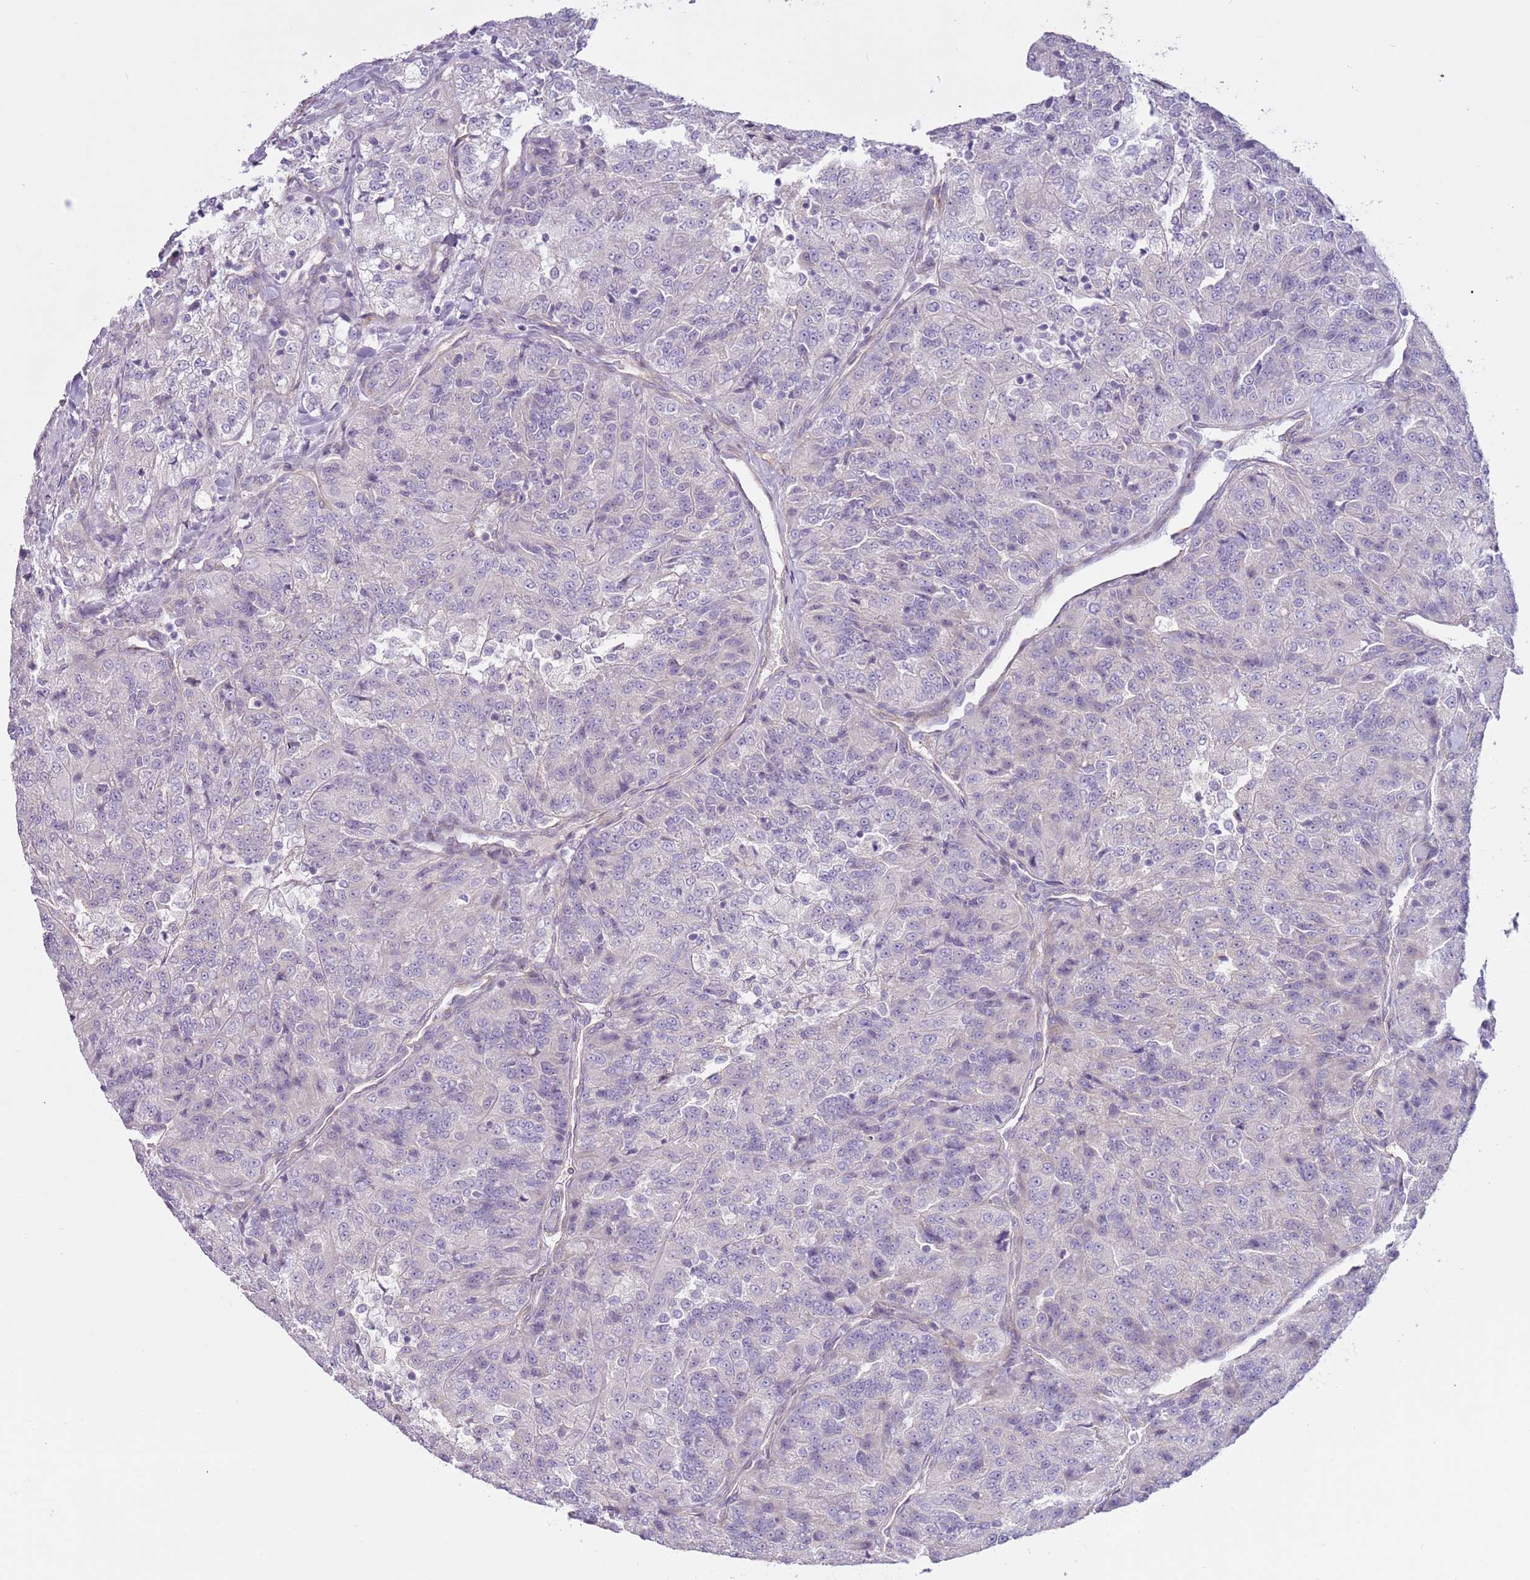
{"staining": {"intensity": "negative", "quantity": "none", "location": "none"}, "tissue": "renal cancer", "cell_type": "Tumor cells", "image_type": "cancer", "snomed": [{"axis": "morphology", "description": "Adenocarcinoma, NOS"}, {"axis": "topography", "description": "Kidney"}], "caption": "Human renal cancer (adenocarcinoma) stained for a protein using IHC demonstrates no staining in tumor cells.", "gene": "MRO", "patient": {"sex": "female", "age": 63}}